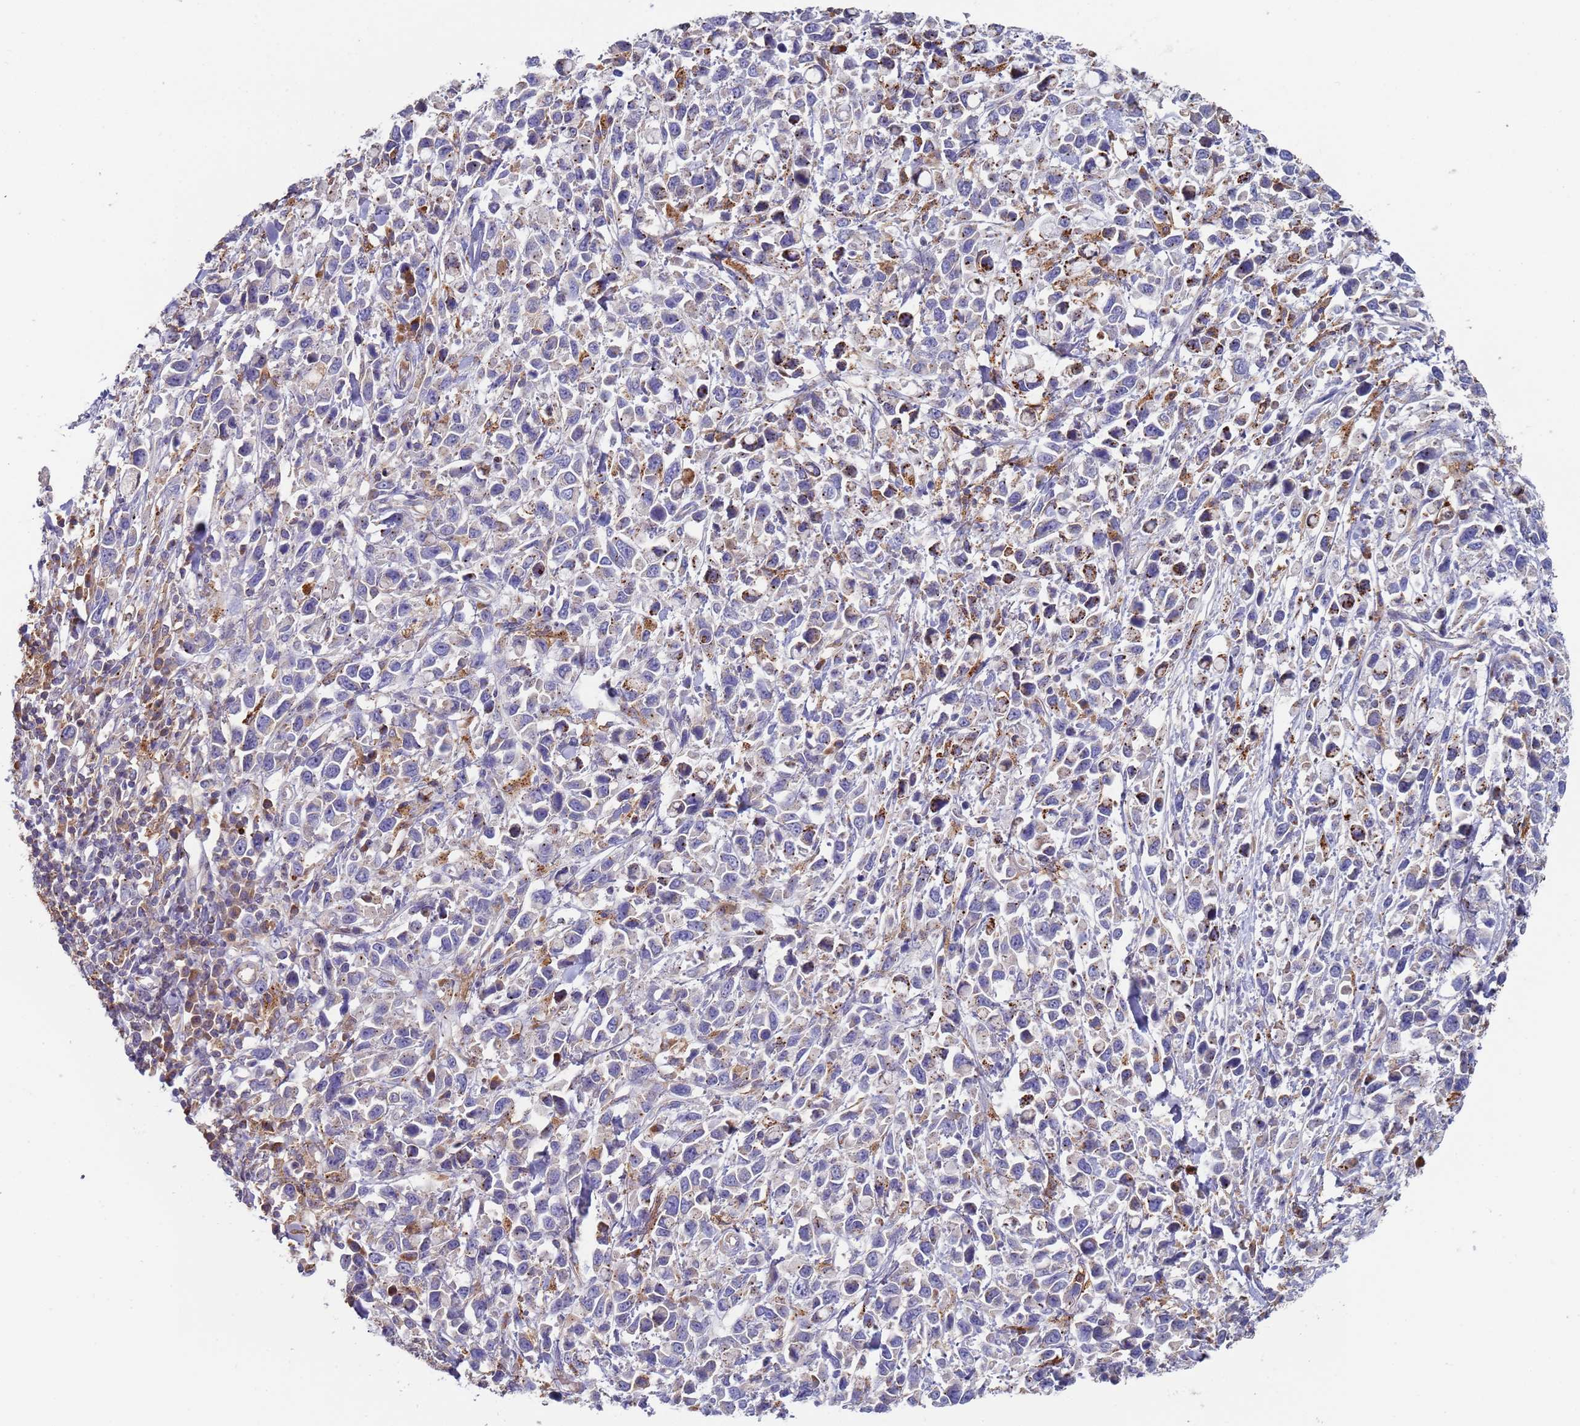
{"staining": {"intensity": "negative", "quantity": "none", "location": "none"}, "tissue": "stomach cancer", "cell_type": "Tumor cells", "image_type": "cancer", "snomed": [{"axis": "morphology", "description": "Adenocarcinoma, NOS"}, {"axis": "topography", "description": "Stomach"}], "caption": "Immunohistochemistry of human stomach adenocarcinoma displays no staining in tumor cells.", "gene": "MALRD1", "patient": {"sex": "female", "age": 81}}